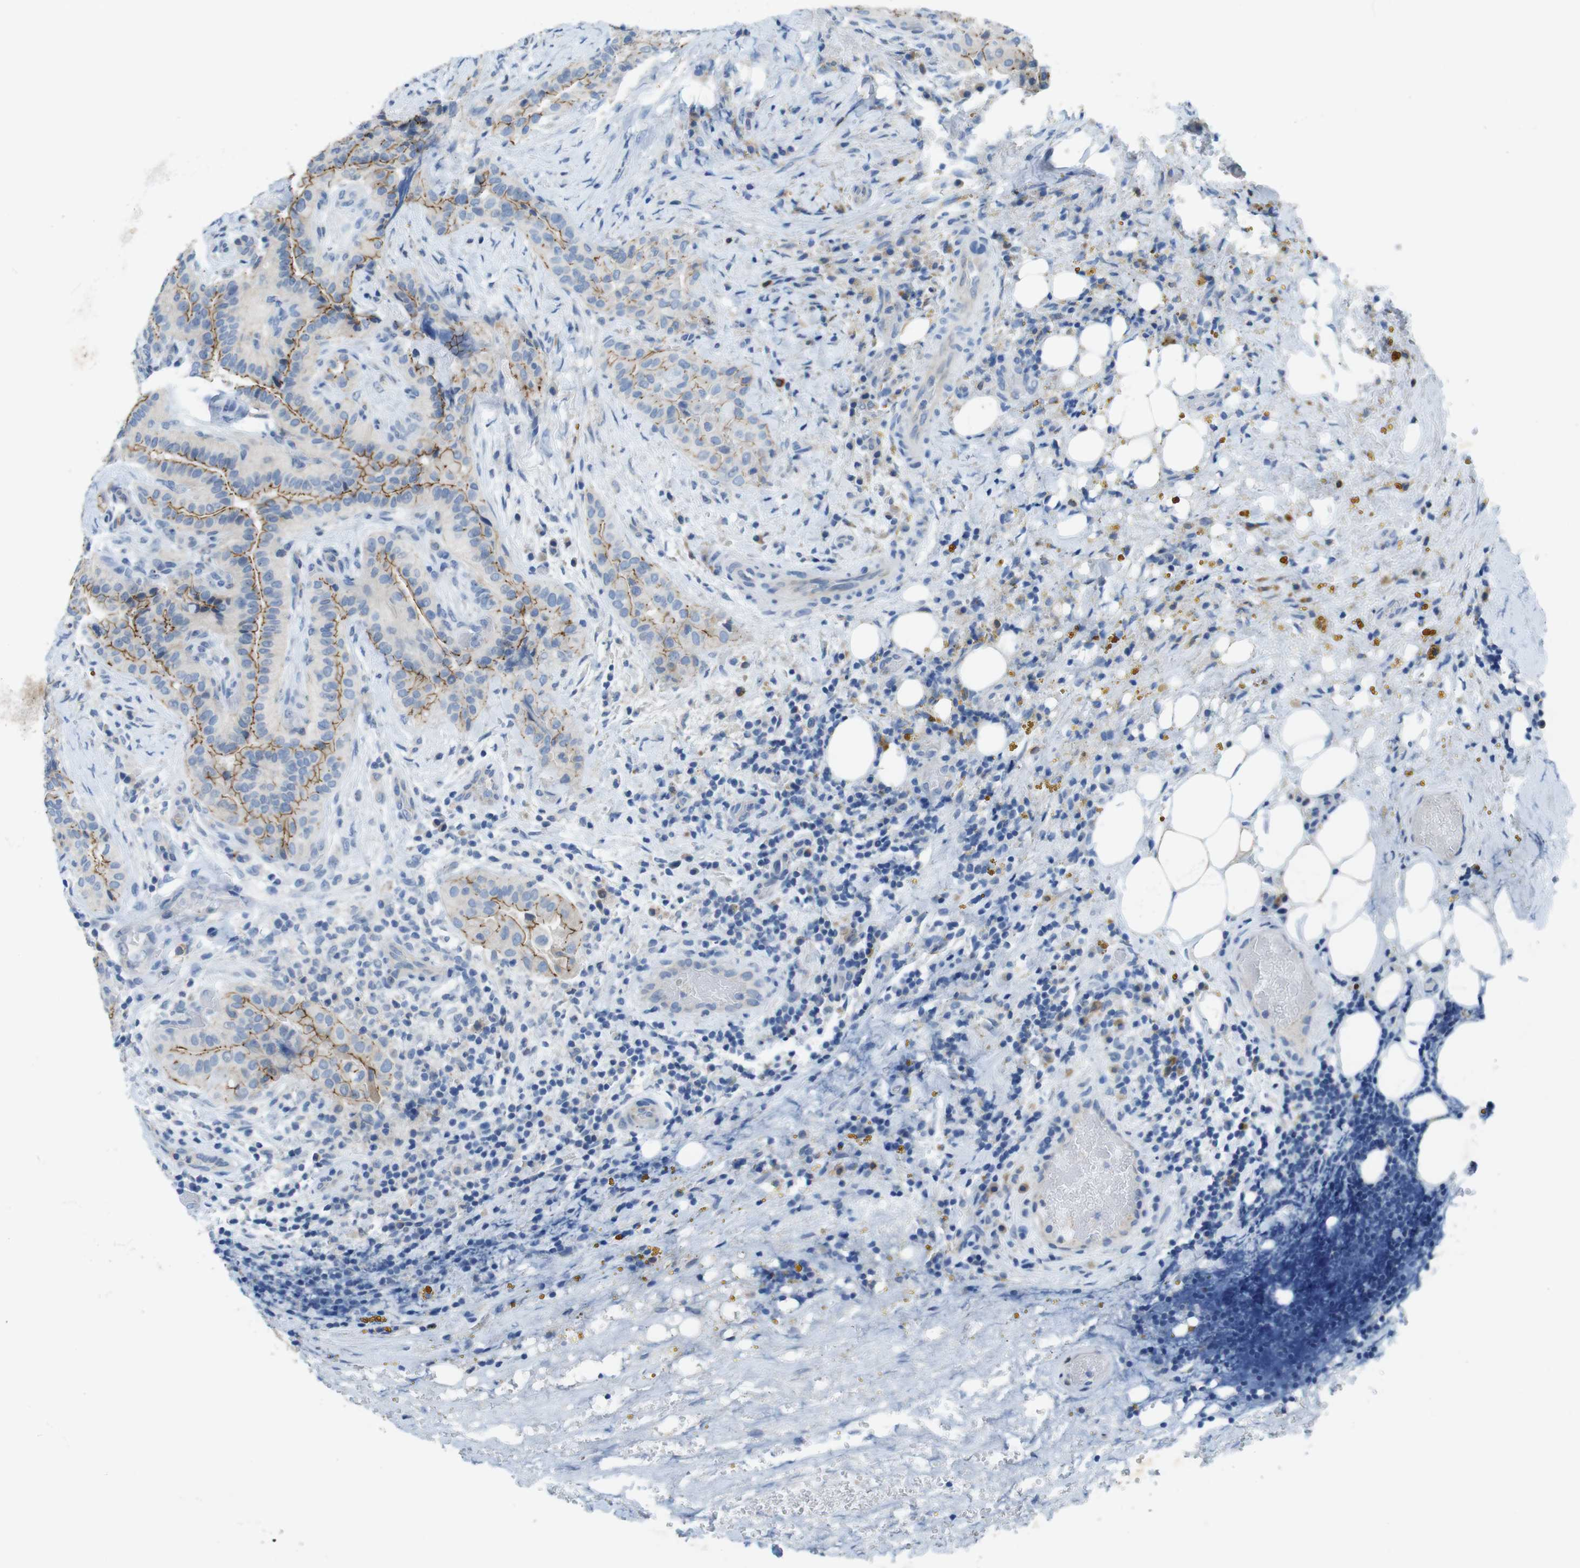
{"staining": {"intensity": "weak", "quantity": "25%-75%", "location": "cytoplasmic/membranous"}, "tissue": "thyroid cancer", "cell_type": "Tumor cells", "image_type": "cancer", "snomed": [{"axis": "morphology", "description": "Papillary adenocarcinoma, NOS"}, {"axis": "topography", "description": "Thyroid gland"}], "caption": "Tumor cells display weak cytoplasmic/membranous staining in approximately 25%-75% of cells in thyroid cancer.", "gene": "TJP3", "patient": {"sex": "male", "age": 77}}